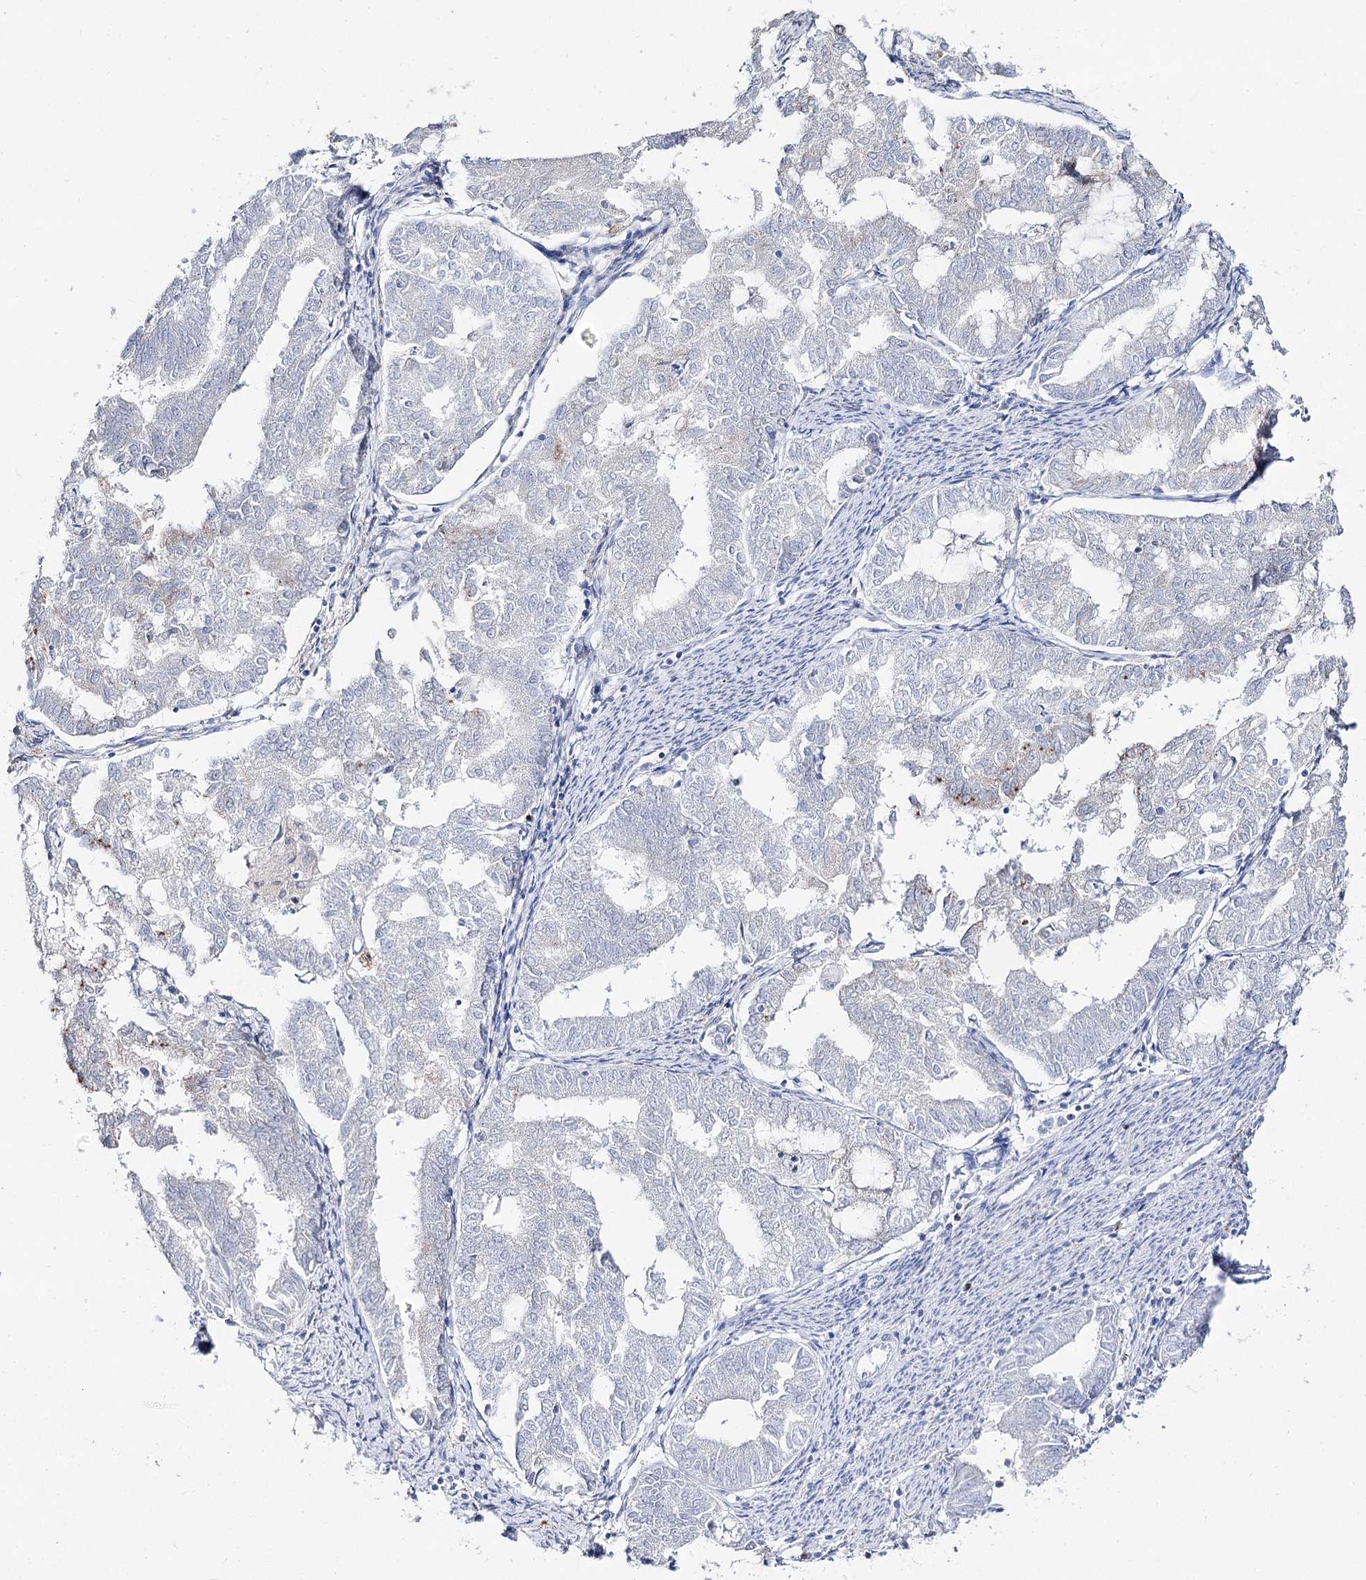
{"staining": {"intensity": "negative", "quantity": "none", "location": "none"}, "tissue": "endometrial cancer", "cell_type": "Tumor cells", "image_type": "cancer", "snomed": [{"axis": "morphology", "description": "Adenocarcinoma, NOS"}, {"axis": "topography", "description": "Endometrium"}], "caption": "Immunohistochemical staining of endometrial cancer (adenocarcinoma) shows no significant staining in tumor cells.", "gene": "SLC3A1", "patient": {"sex": "female", "age": 79}}